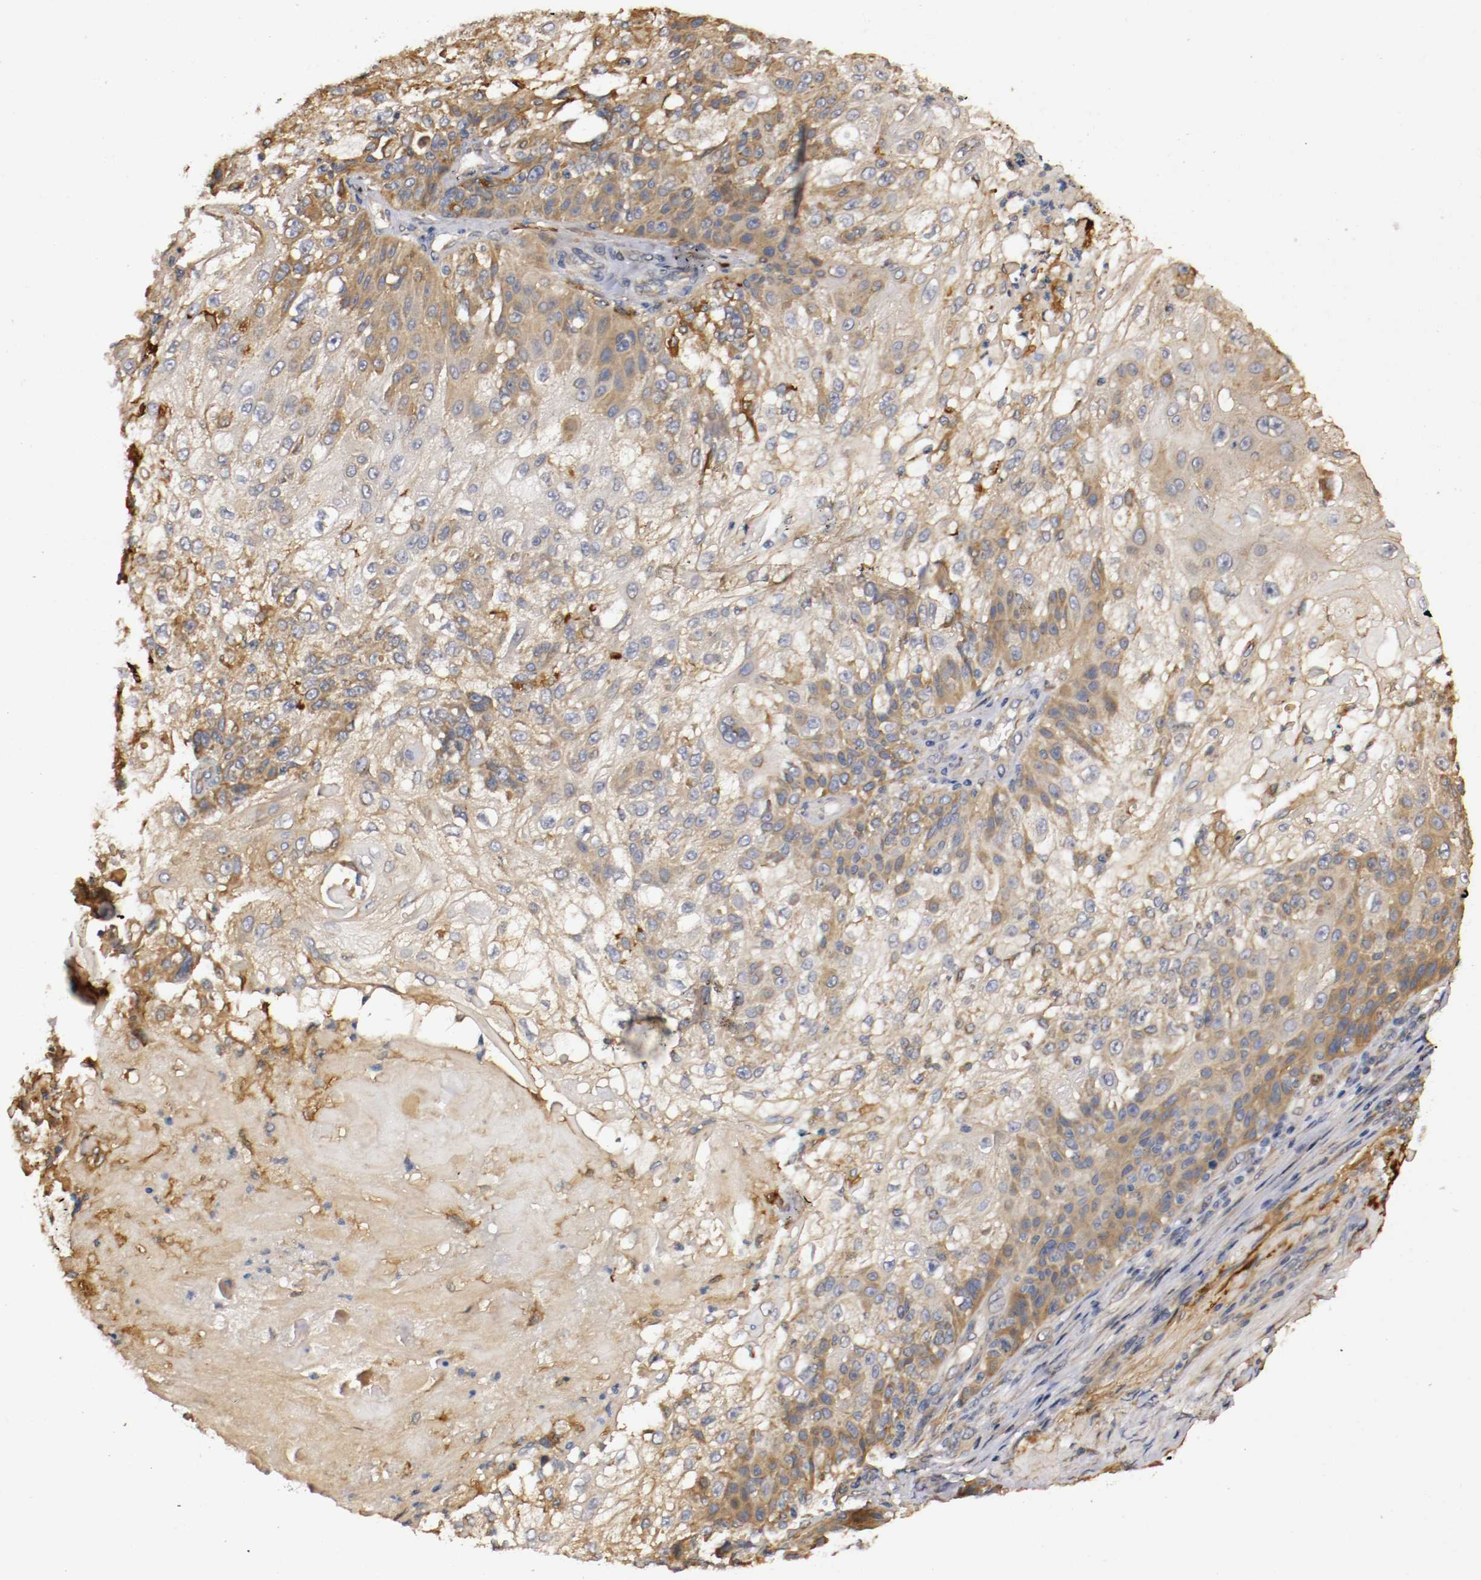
{"staining": {"intensity": "moderate", "quantity": "25%-75%", "location": "cytoplasmic/membranous"}, "tissue": "skin cancer", "cell_type": "Tumor cells", "image_type": "cancer", "snomed": [{"axis": "morphology", "description": "Normal tissue, NOS"}, {"axis": "morphology", "description": "Squamous cell carcinoma, NOS"}, {"axis": "topography", "description": "Skin"}], "caption": "Immunohistochemistry of human squamous cell carcinoma (skin) shows medium levels of moderate cytoplasmic/membranous positivity in approximately 25%-75% of tumor cells.", "gene": "VEZT", "patient": {"sex": "female", "age": 83}}